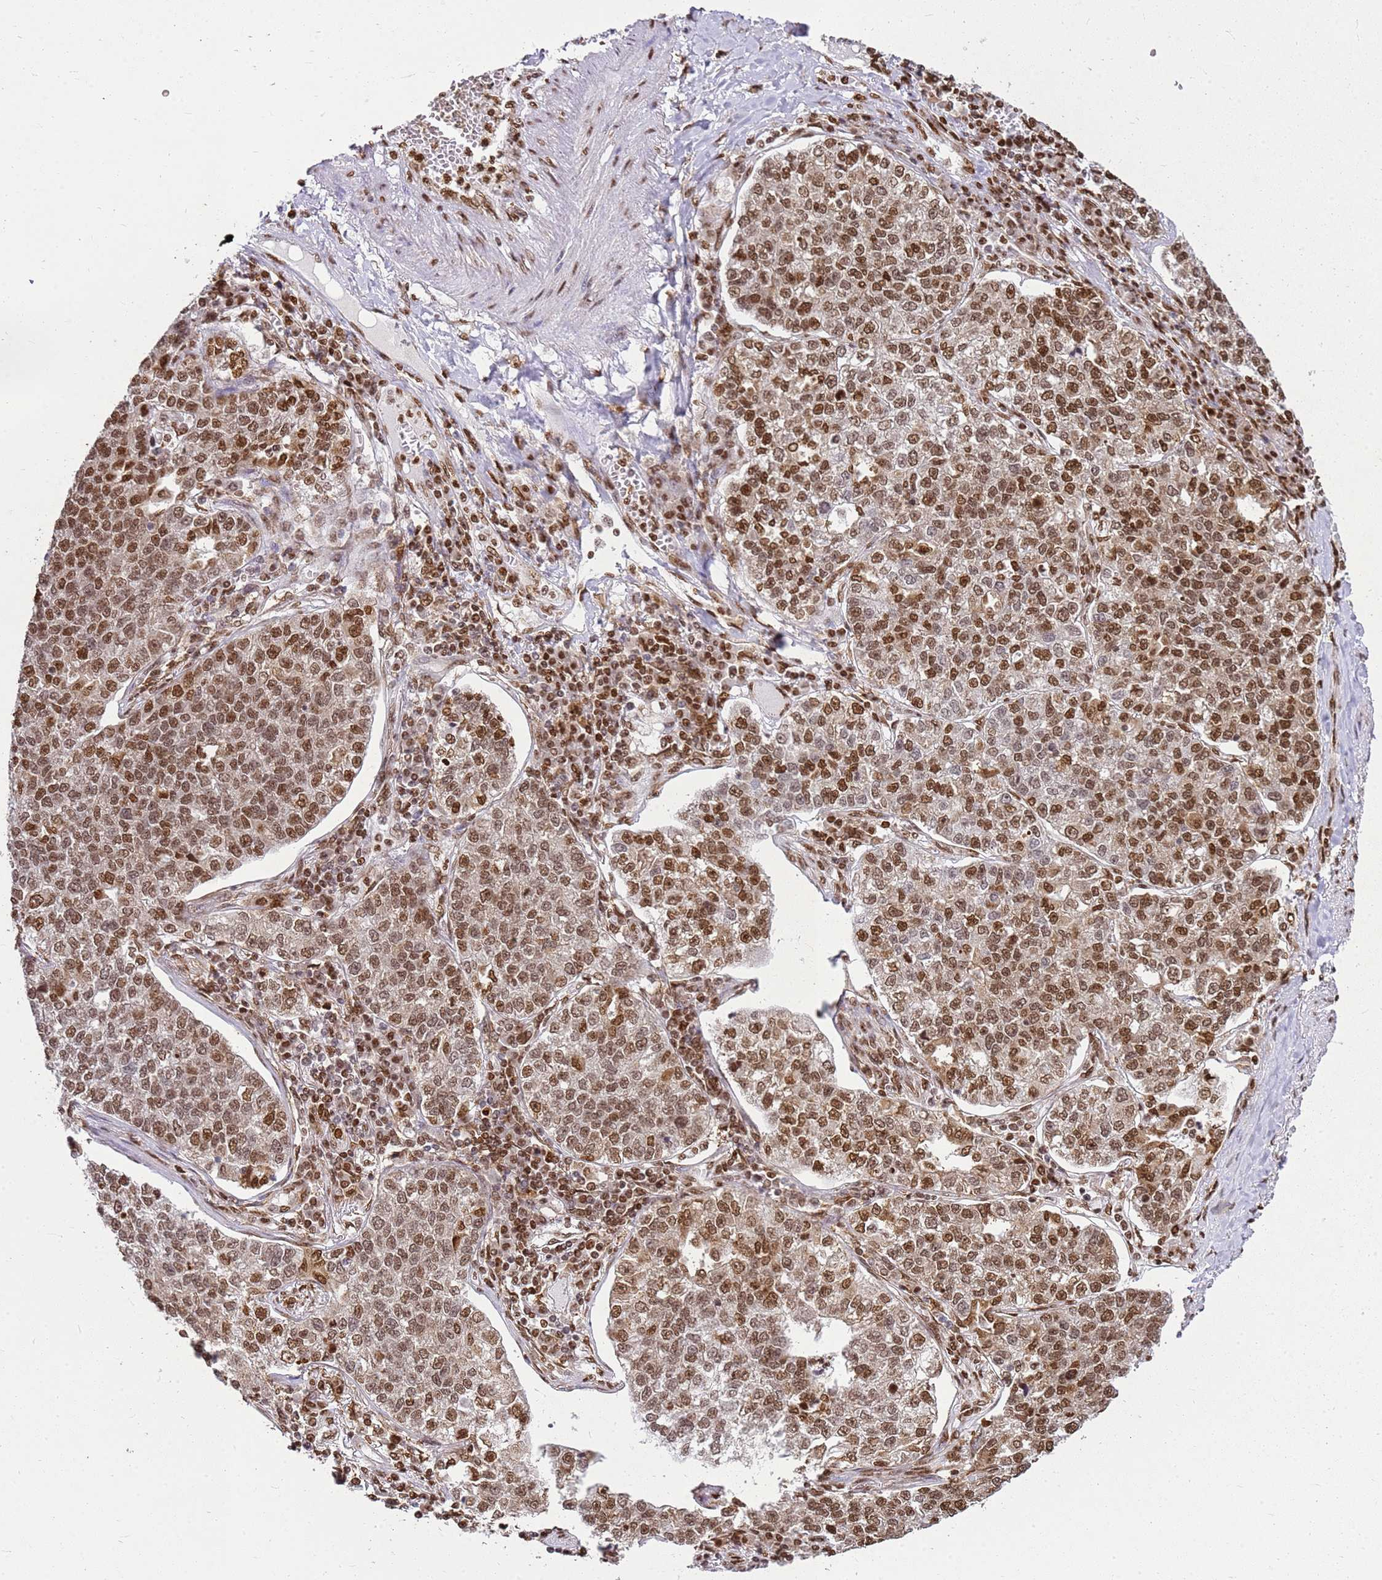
{"staining": {"intensity": "moderate", "quantity": ">75%", "location": "nuclear"}, "tissue": "lung cancer", "cell_type": "Tumor cells", "image_type": "cancer", "snomed": [{"axis": "morphology", "description": "Adenocarcinoma, NOS"}, {"axis": "topography", "description": "Lung"}], "caption": "Protein expression analysis of lung cancer (adenocarcinoma) reveals moderate nuclear positivity in about >75% of tumor cells.", "gene": "APEX1", "patient": {"sex": "male", "age": 49}}